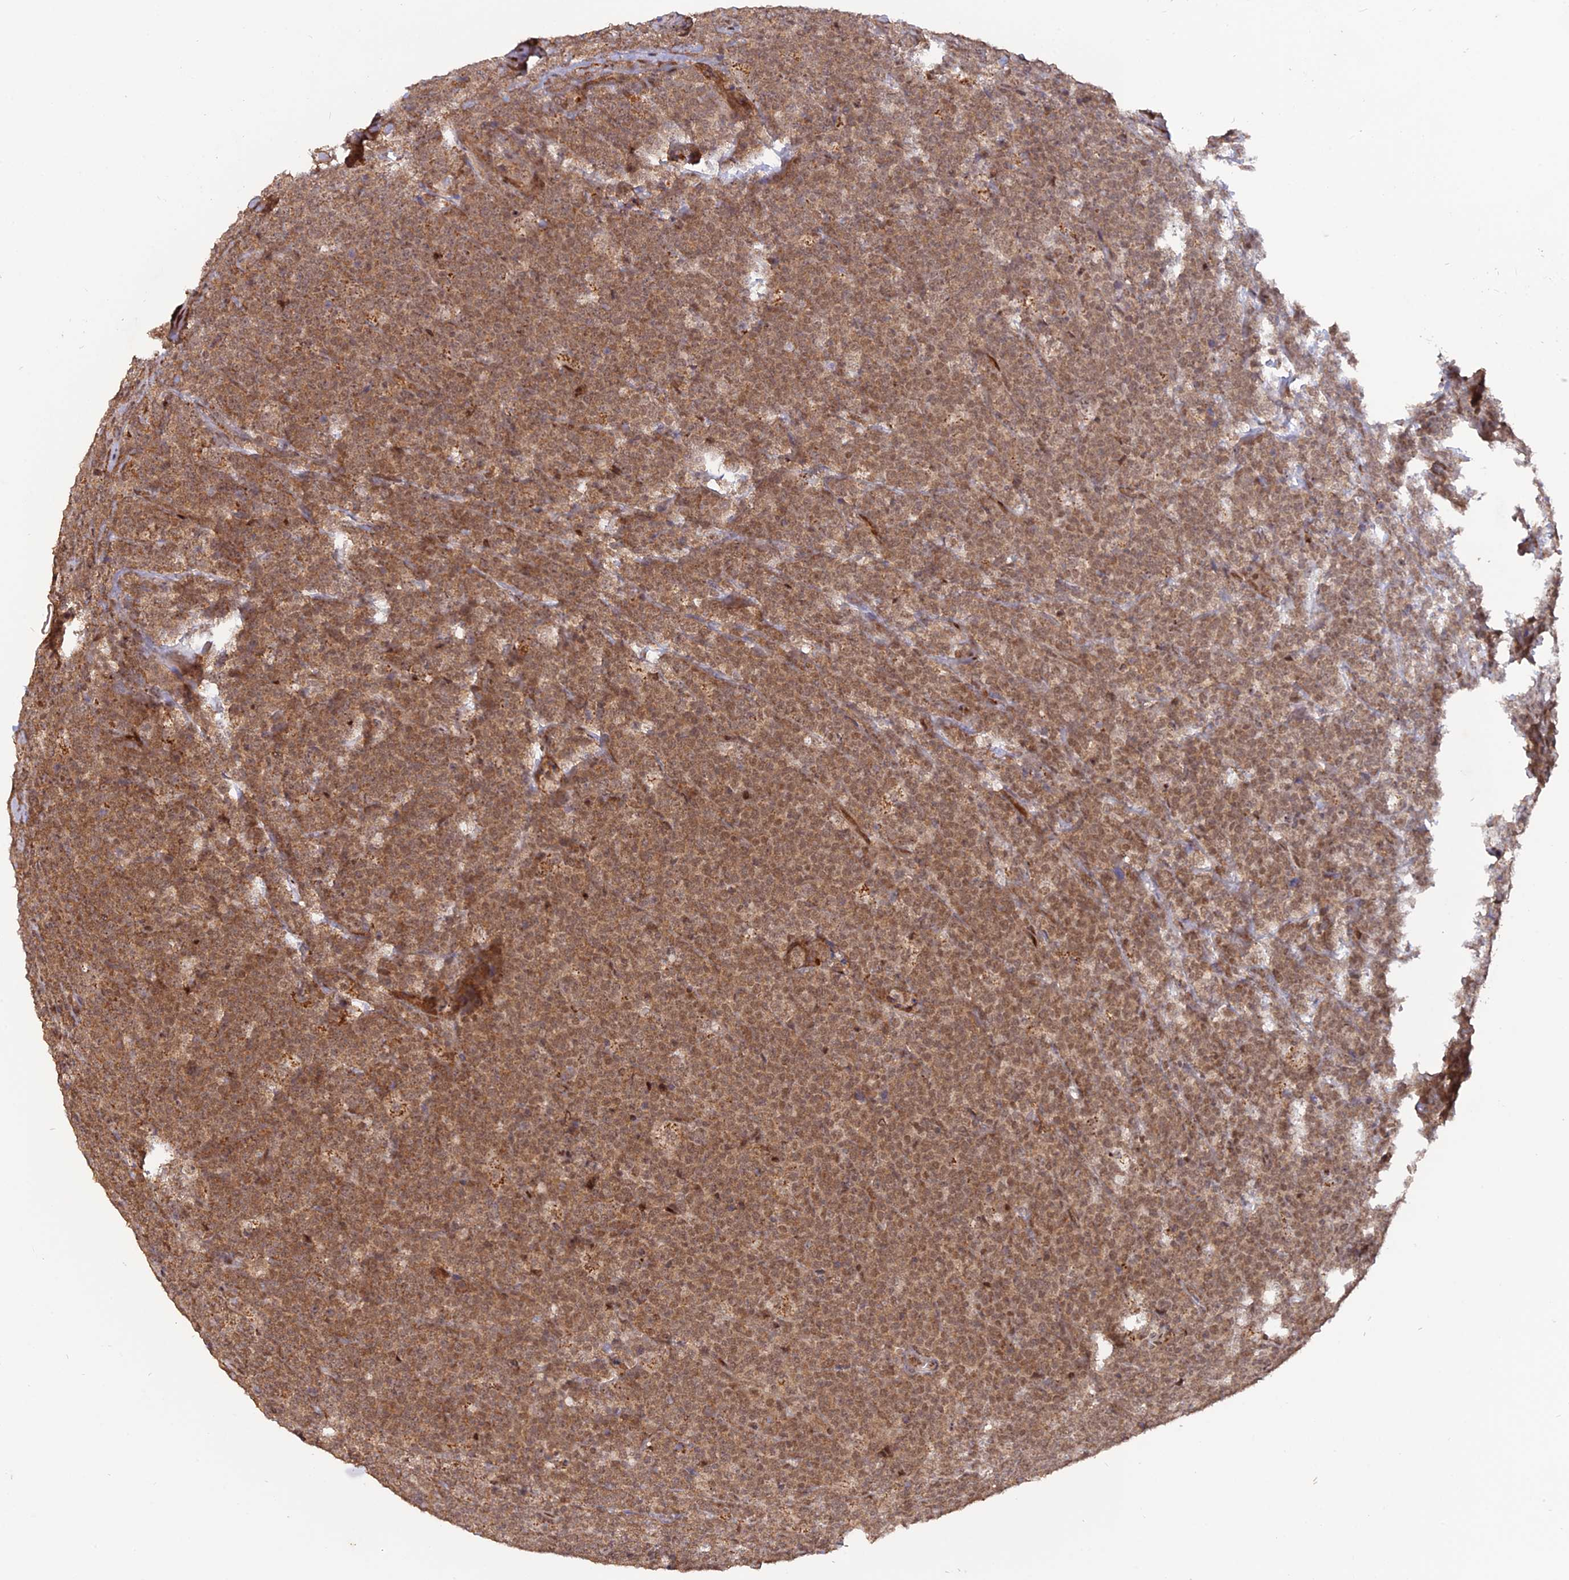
{"staining": {"intensity": "moderate", "quantity": ">75%", "location": "cytoplasmic/membranous,nuclear"}, "tissue": "lymphoma", "cell_type": "Tumor cells", "image_type": "cancer", "snomed": [{"axis": "morphology", "description": "Malignant lymphoma, non-Hodgkin's type, High grade"}, {"axis": "topography", "description": "Small intestine"}], "caption": "Brown immunohistochemical staining in lymphoma demonstrates moderate cytoplasmic/membranous and nuclear staining in approximately >75% of tumor cells. Using DAB (brown) and hematoxylin (blue) stains, captured at high magnification using brightfield microscopy.", "gene": "PKIG", "patient": {"sex": "male", "age": 8}}